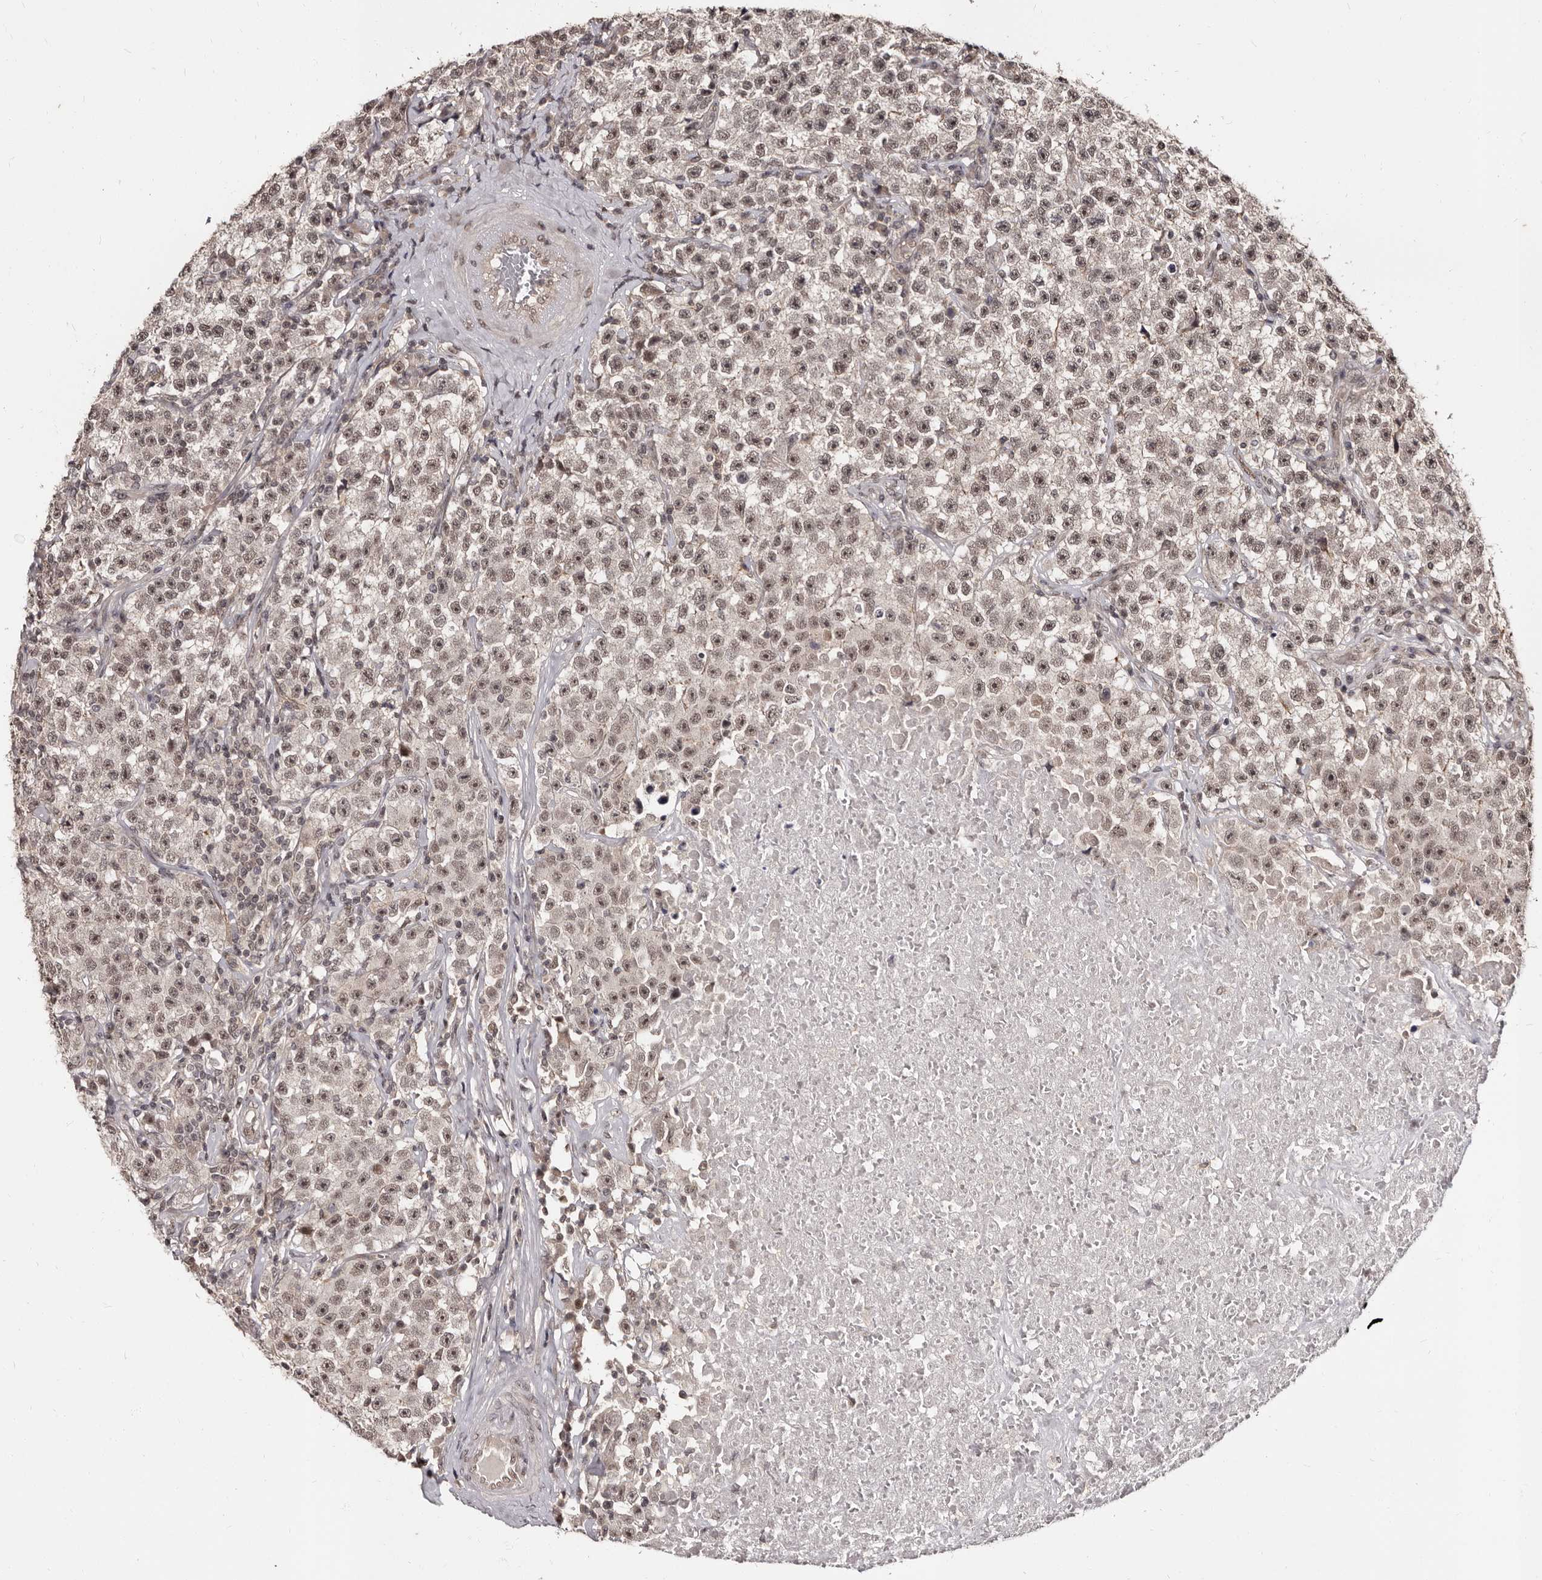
{"staining": {"intensity": "weak", "quantity": ">75%", "location": "nuclear"}, "tissue": "testis cancer", "cell_type": "Tumor cells", "image_type": "cancer", "snomed": [{"axis": "morphology", "description": "Seminoma, NOS"}, {"axis": "topography", "description": "Testis"}], "caption": "Human seminoma (testis) stained with a brown dye reveals weak nuclear positive expression in about >75% of tumor cells.", "gene": "TBC1D22B", "patient": {"sex": "male", "age": 22}}